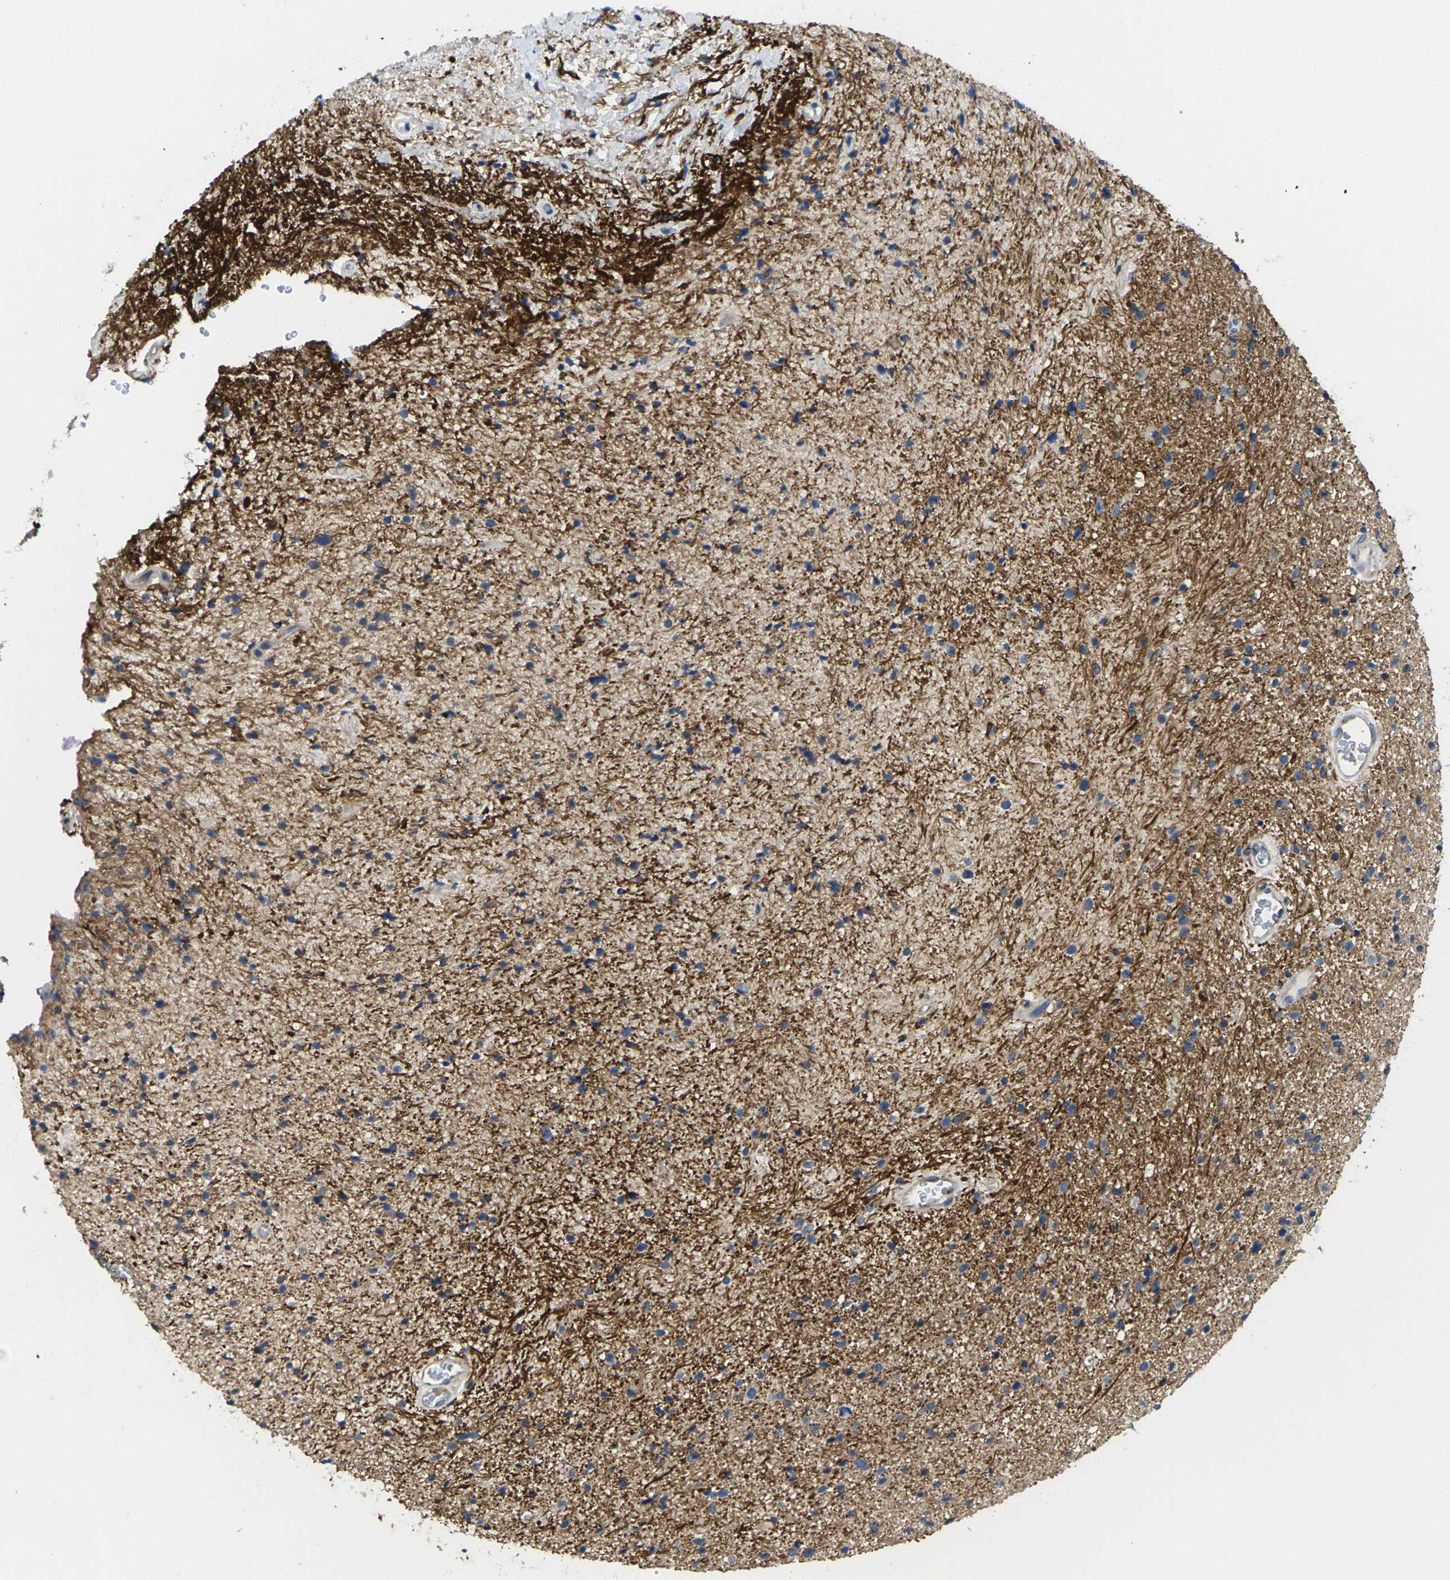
{"staining": {"intensity": "moderate", "quantity": ">75%", "location": "cytoplasmic/membranous"}, "tissue": "glioma", "cell_type": "Tumor cells", "image_type": "cancer", "snomed": [{"axis": "morphology", "description": "Glioma, malignant, High grade"}, {"axis": "topography", "description": "Brain"}], "caption": "A medium amount of moderate cytoplasmic/membranous positivity is appreciated in approximately >75% of tumor cells in malignant glioma (high-grade) tissue.", "gene": "TMCC2", "patient": {"sex": "male", "age": 33}}